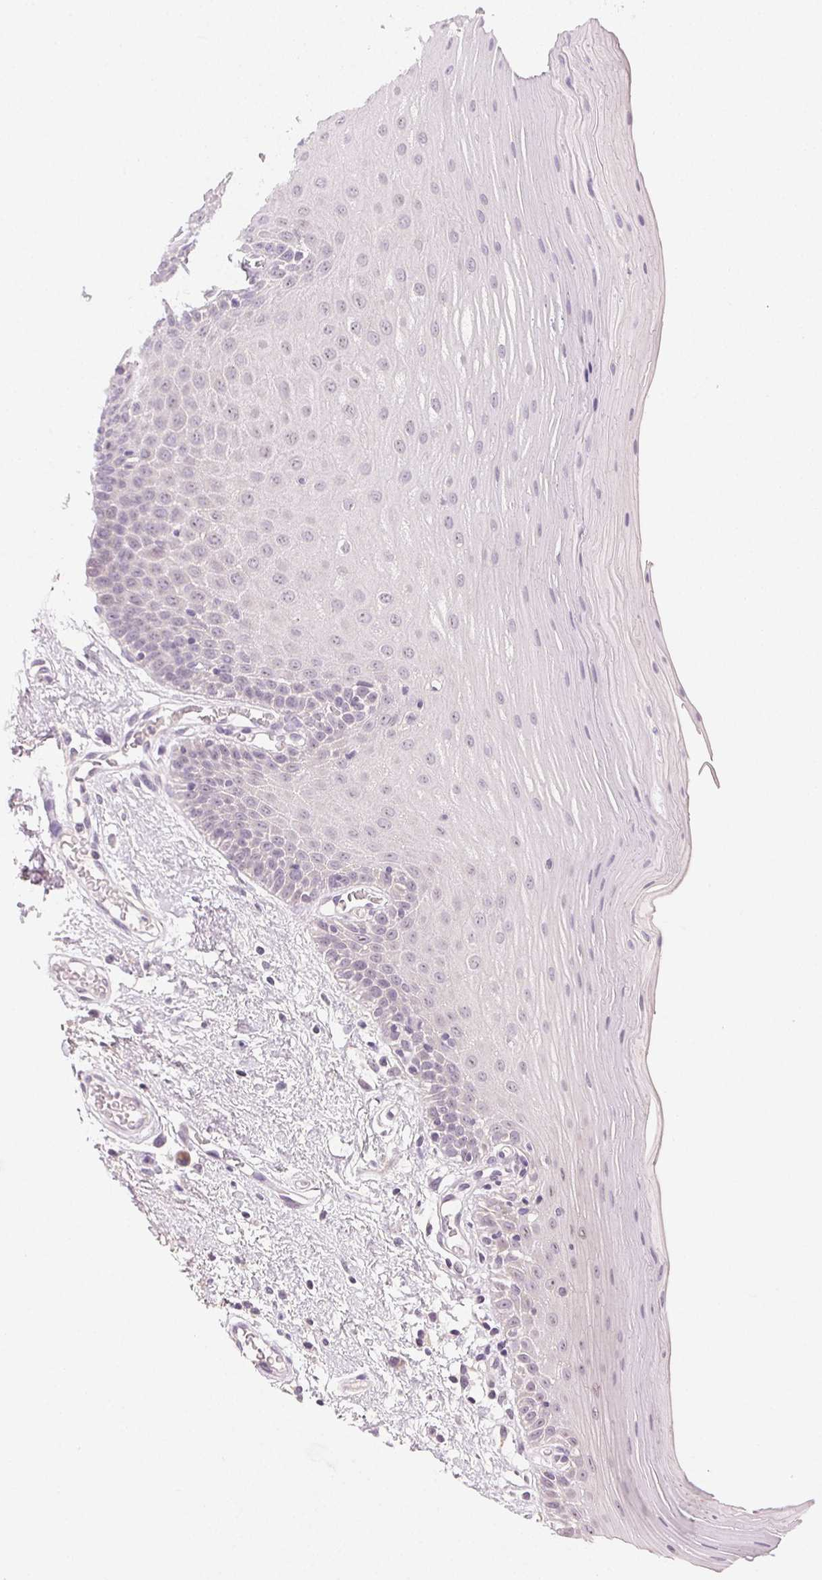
{"staining": {"intensity": "negative", "quantity": "none", "location": "none"}, "tissue": "oral mucosa", "cell_type": "Squamous epithelial cells", "image_type": "normal", "snomed": [{"axis": "morphology", "description": "Normal tissue, NOS"}, {"axis": "morphology", "description": "Squamous cell carcinoma, NOS"}, {"axis": "topography", "description": "Oral tissue"}, {"axis": "topography", "description": "Tounge, NOS"}, {"axis": "topography", "description": "Head-Neck"}], "caption": "The histopathology image displays no significant expression in squamous epithelial cells of oral mucosa. (IHC, brightfield microscopy, high magnification).", "gene": "MYBL1", "patient": {"sex": "male", "age": 62}}